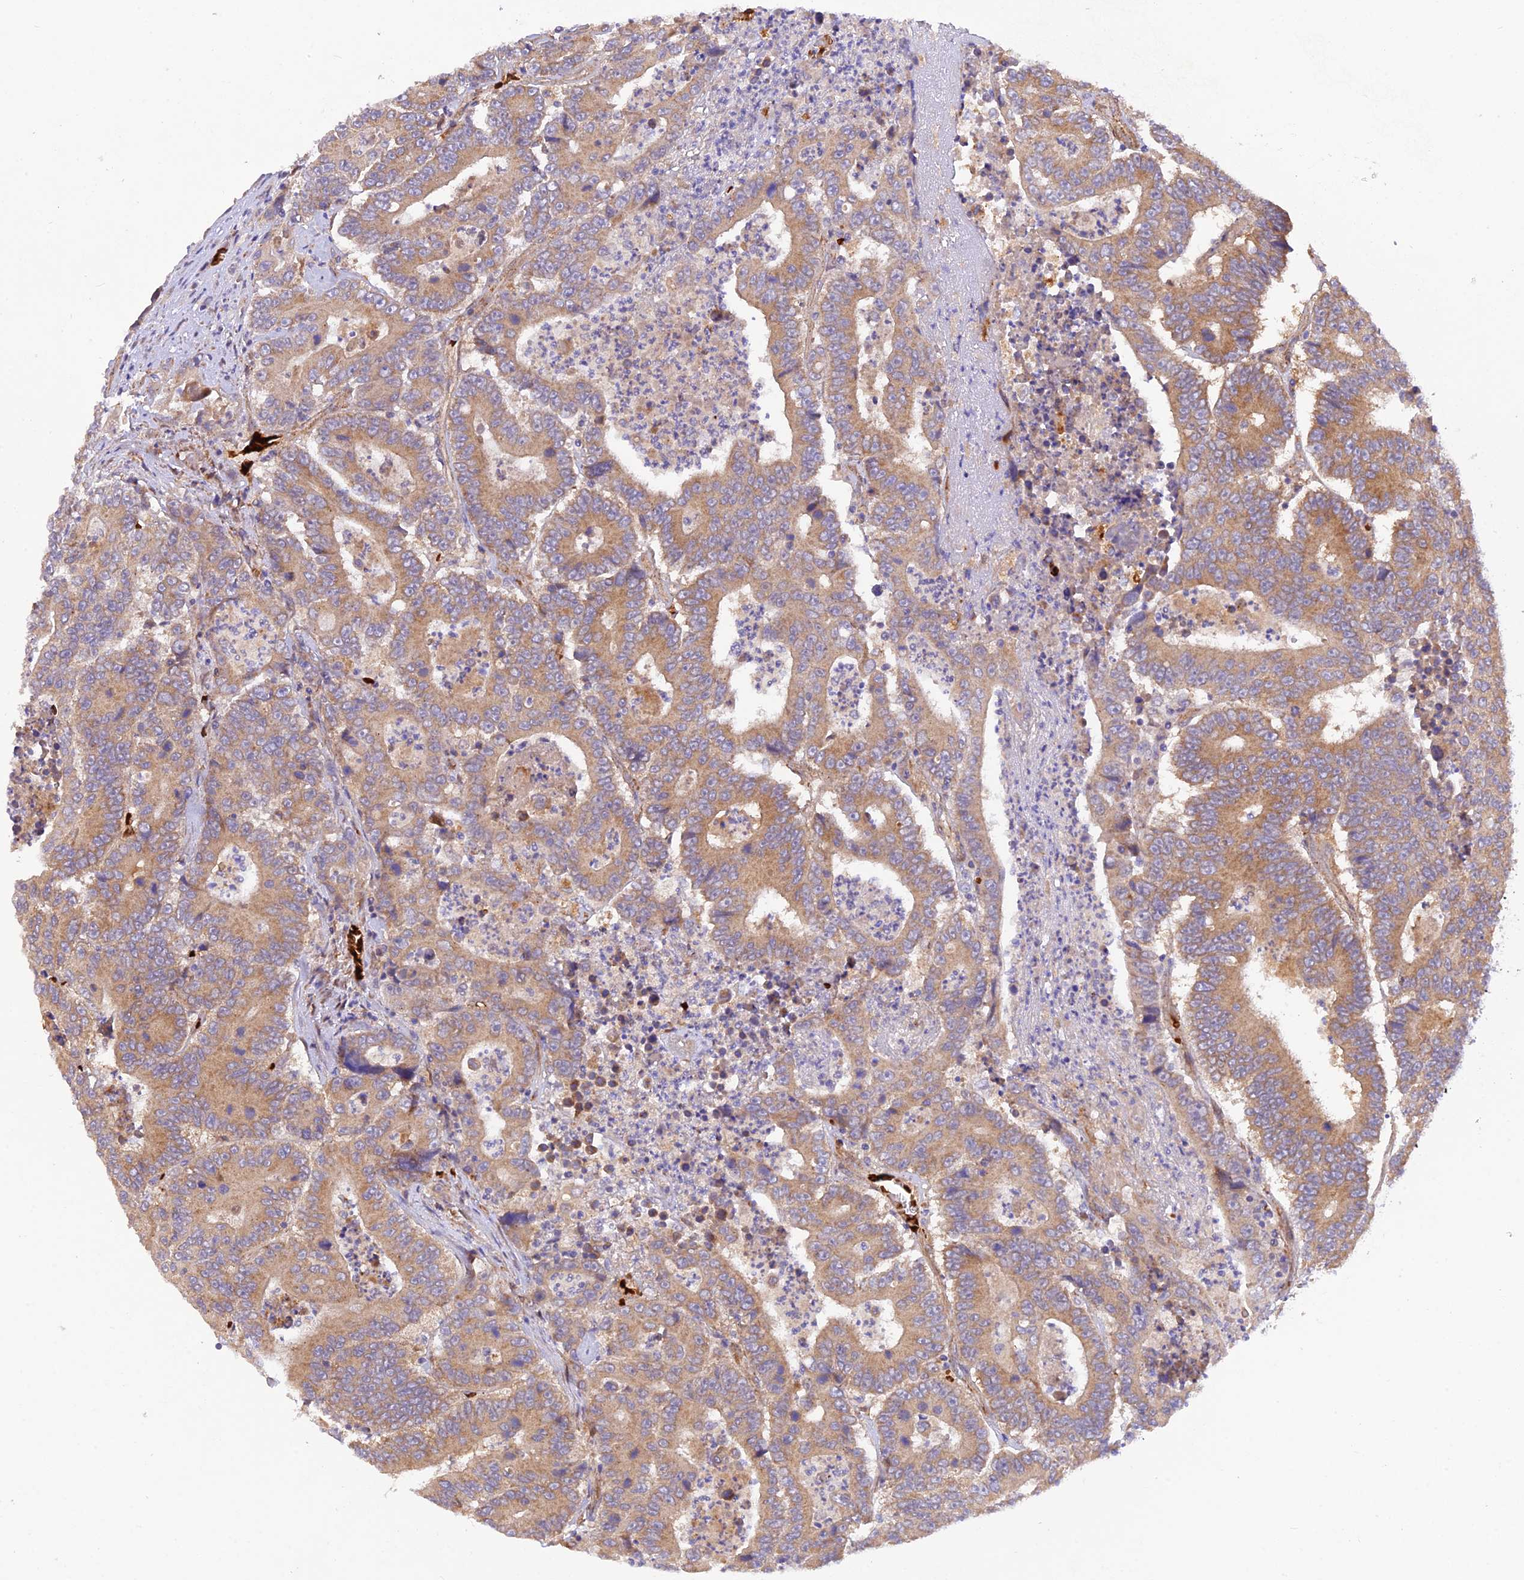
{"staining": {"intensity": "moderate", "quantity": ">75%", "location": "cytoplasmic/membranous"}, "tissue": "colorectal cancer", "cell_type": "Tumor cells", "image_type": "cancer", "snomed": [{"axis": "morphology", "description": "Adenocarcinoma, NOS"}, {"axis": "topography", "description": "Colon"}], "caption": "Immunohistochemical staining of human colorectal adenocarcinoma demonstrates medium levels of moderate cytoplasmic/membranous positivity in about >75% of tumor cells.", "gene": "WDFY4", "patient": {"sex": "male", "age": 83}}